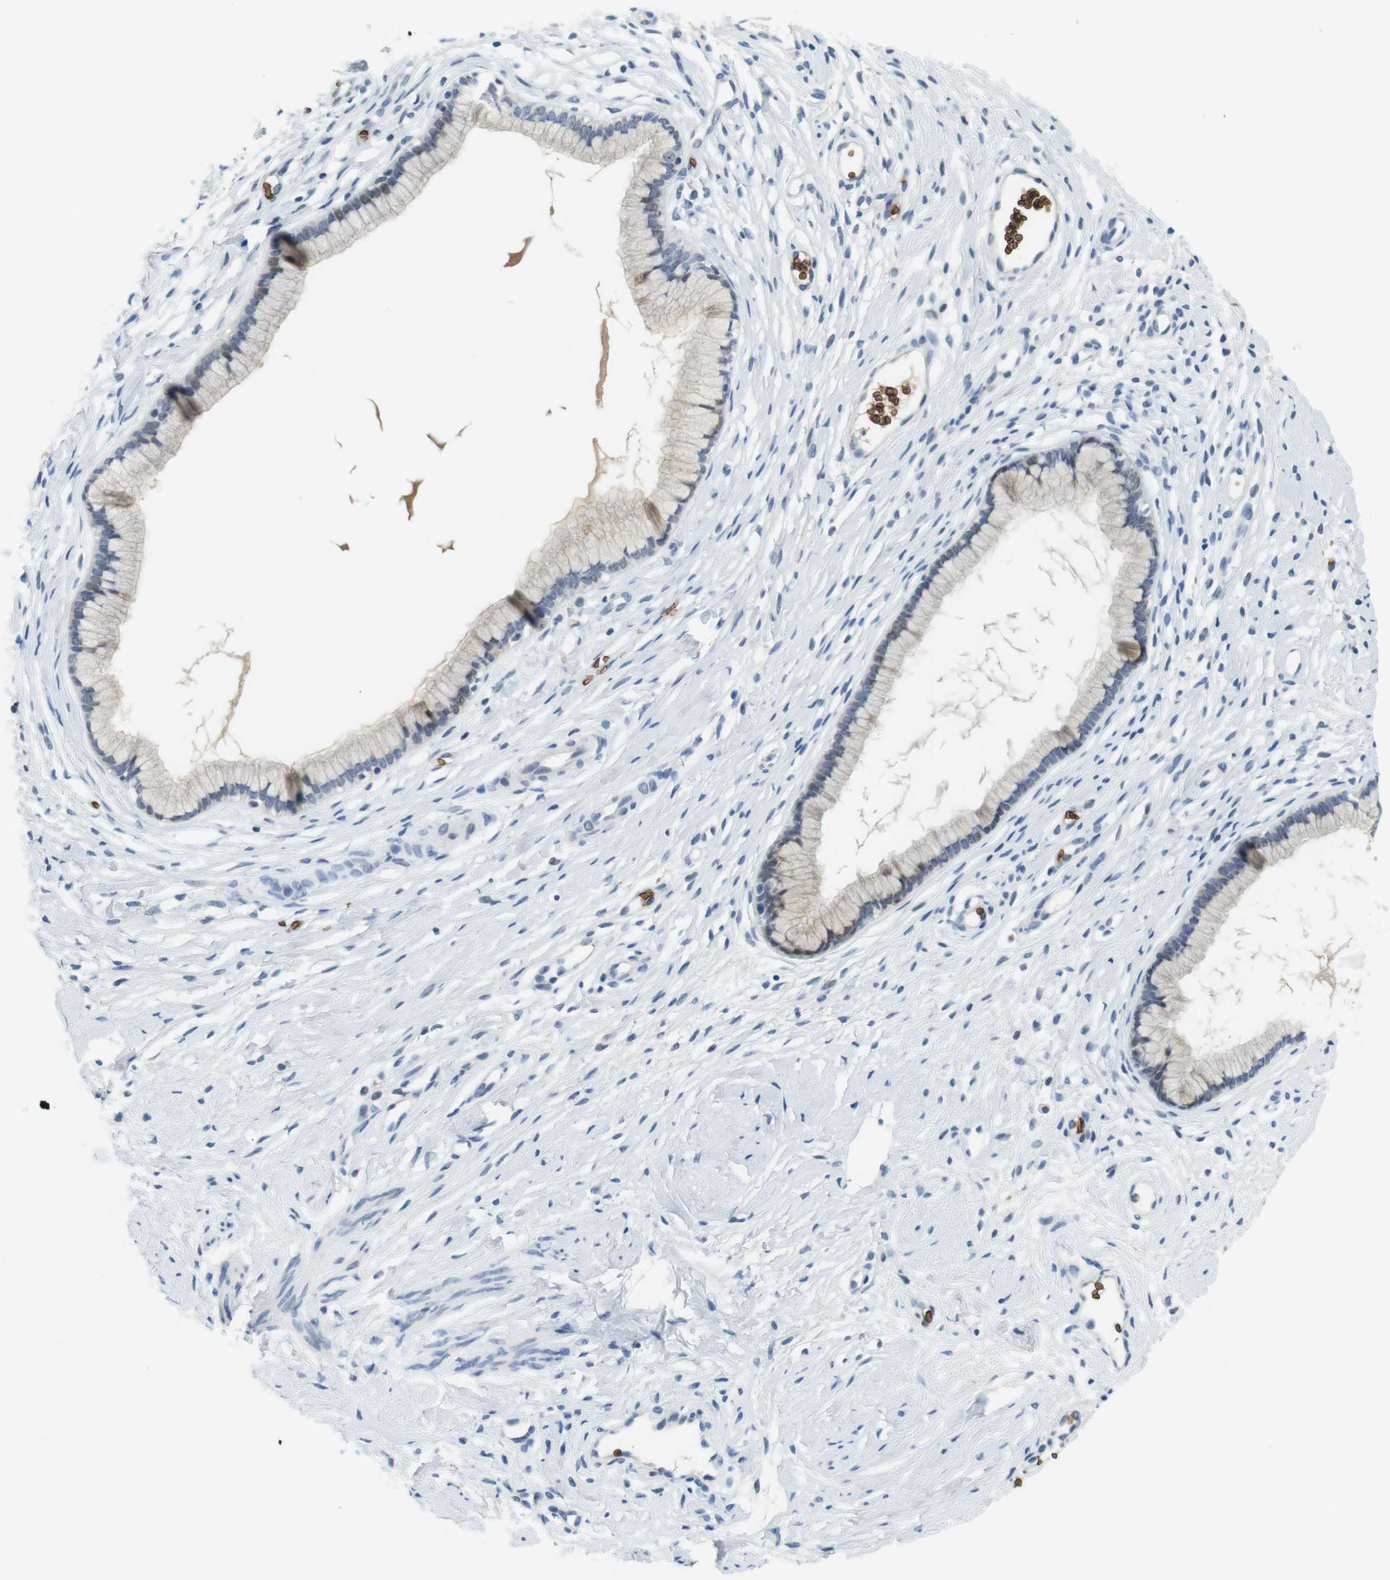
{"staining": {"intensity": "negative", "quantity": "none", "location": "none"}, "tissue": "cervix", "cell_type": "Glandular cells", "image_type": "normal", "snomed": [{"axis": "morphology", "description": "Normal tissue, NOS"}, {"axis": "topography", "description": "Cervix"}], "caption": "A photomicrograph of human cervix is negative for staining in glandular cells.", "gene": "SLC4A1", "patient": {"sex": "female", "age": 65}}